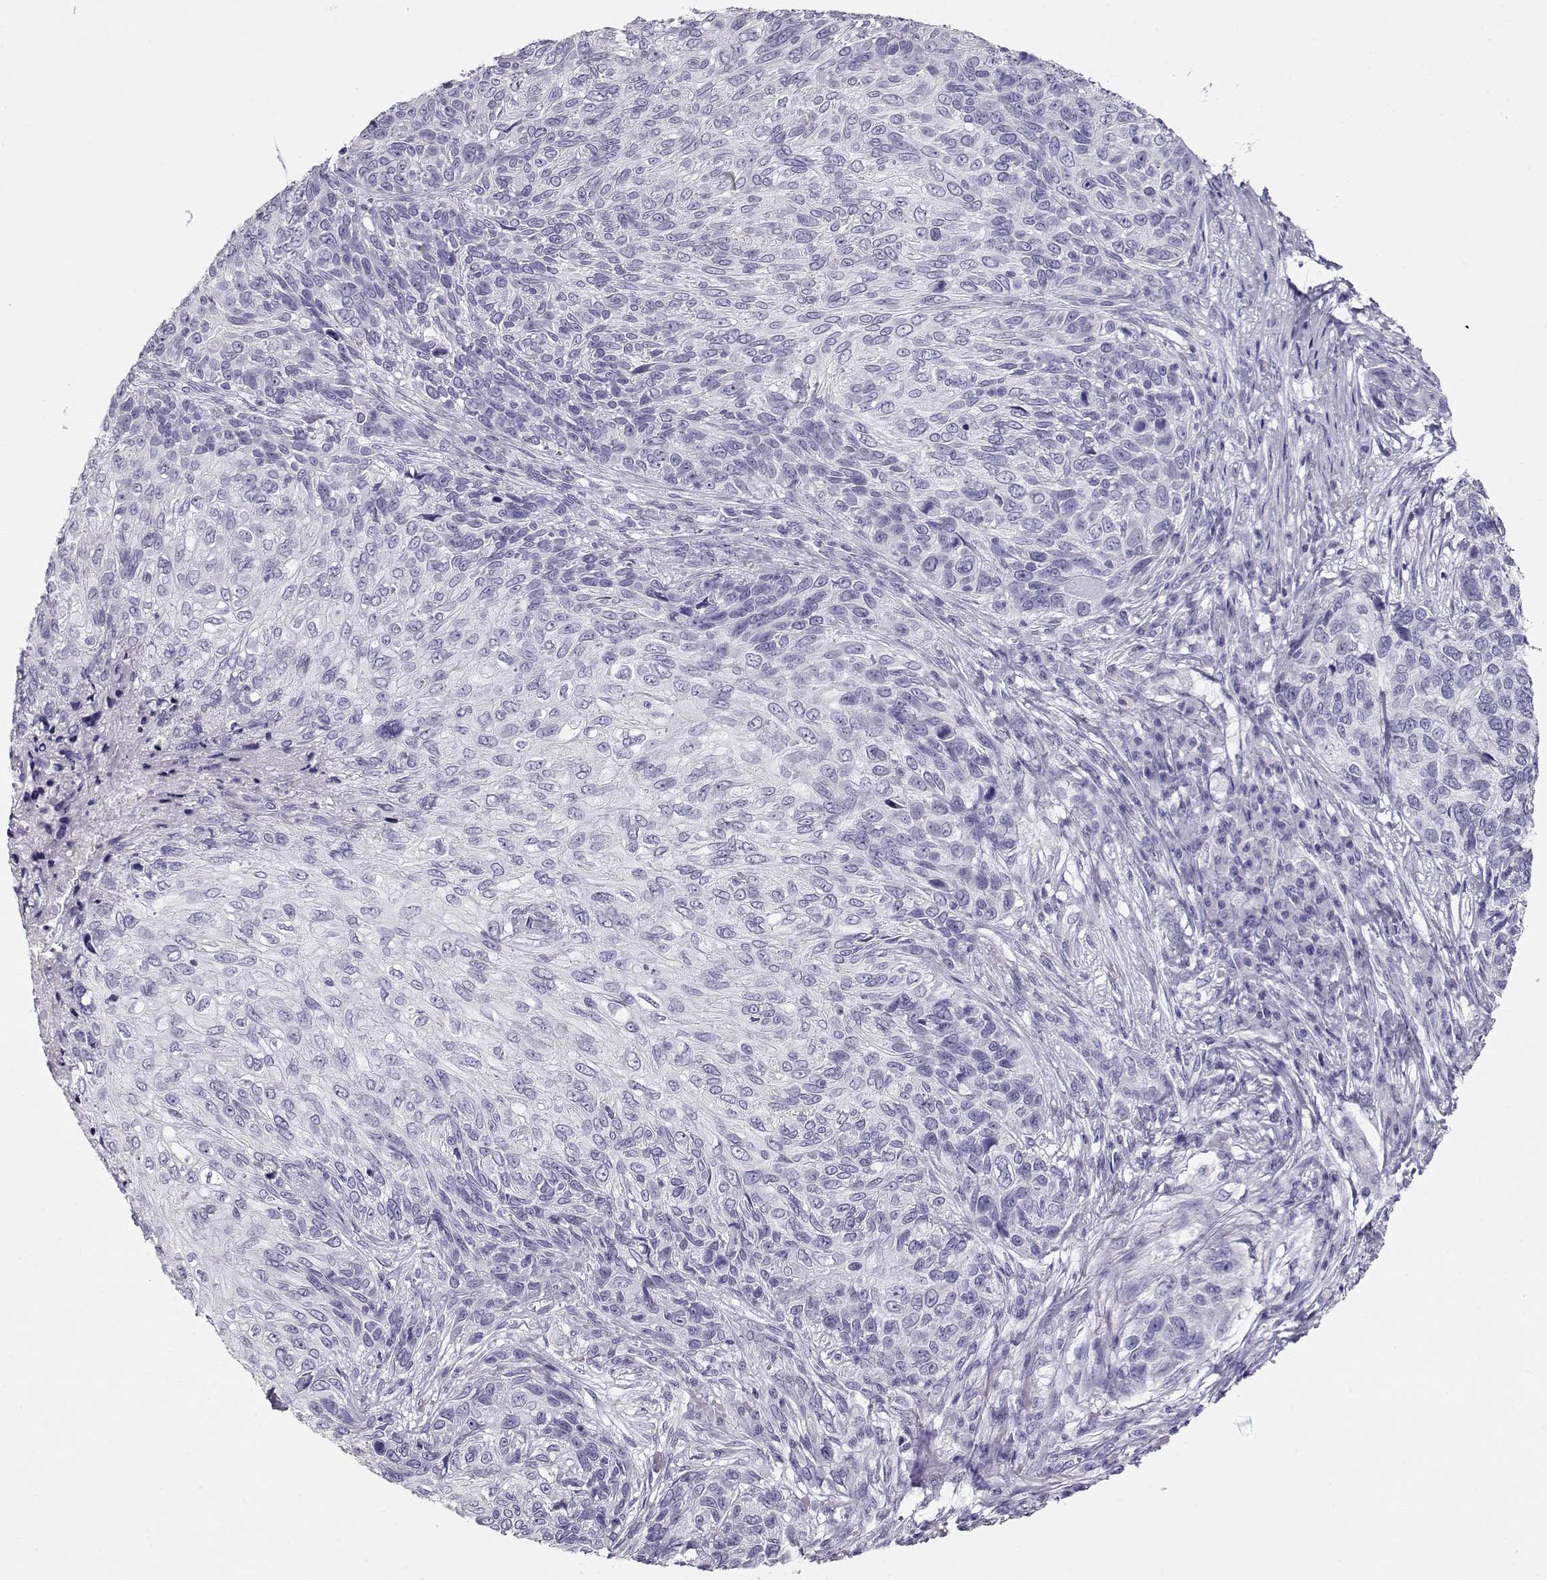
{"staining": {"intensity": "negative", "quantity": "none", "location": "none"}, "tissue": "skin cancer", "cell_type": "Tumor cells", "image_type": "cancer", "snomed": [{"axis": "morphology", "description": "Squamous cell carcinoma, NOS"}, {"axis": "topography", "description": "Skin"}], "caption": "Immunohistochemistry micrograph of human squamous cell carcinoma (skin) stained for a protein (brown), which demonstrates no positivity in tumor cells. (DAB IHC with hematoxylin counter stain).", "gene": "ACTN2", "patient": {"sex": "male", "age": 92}}